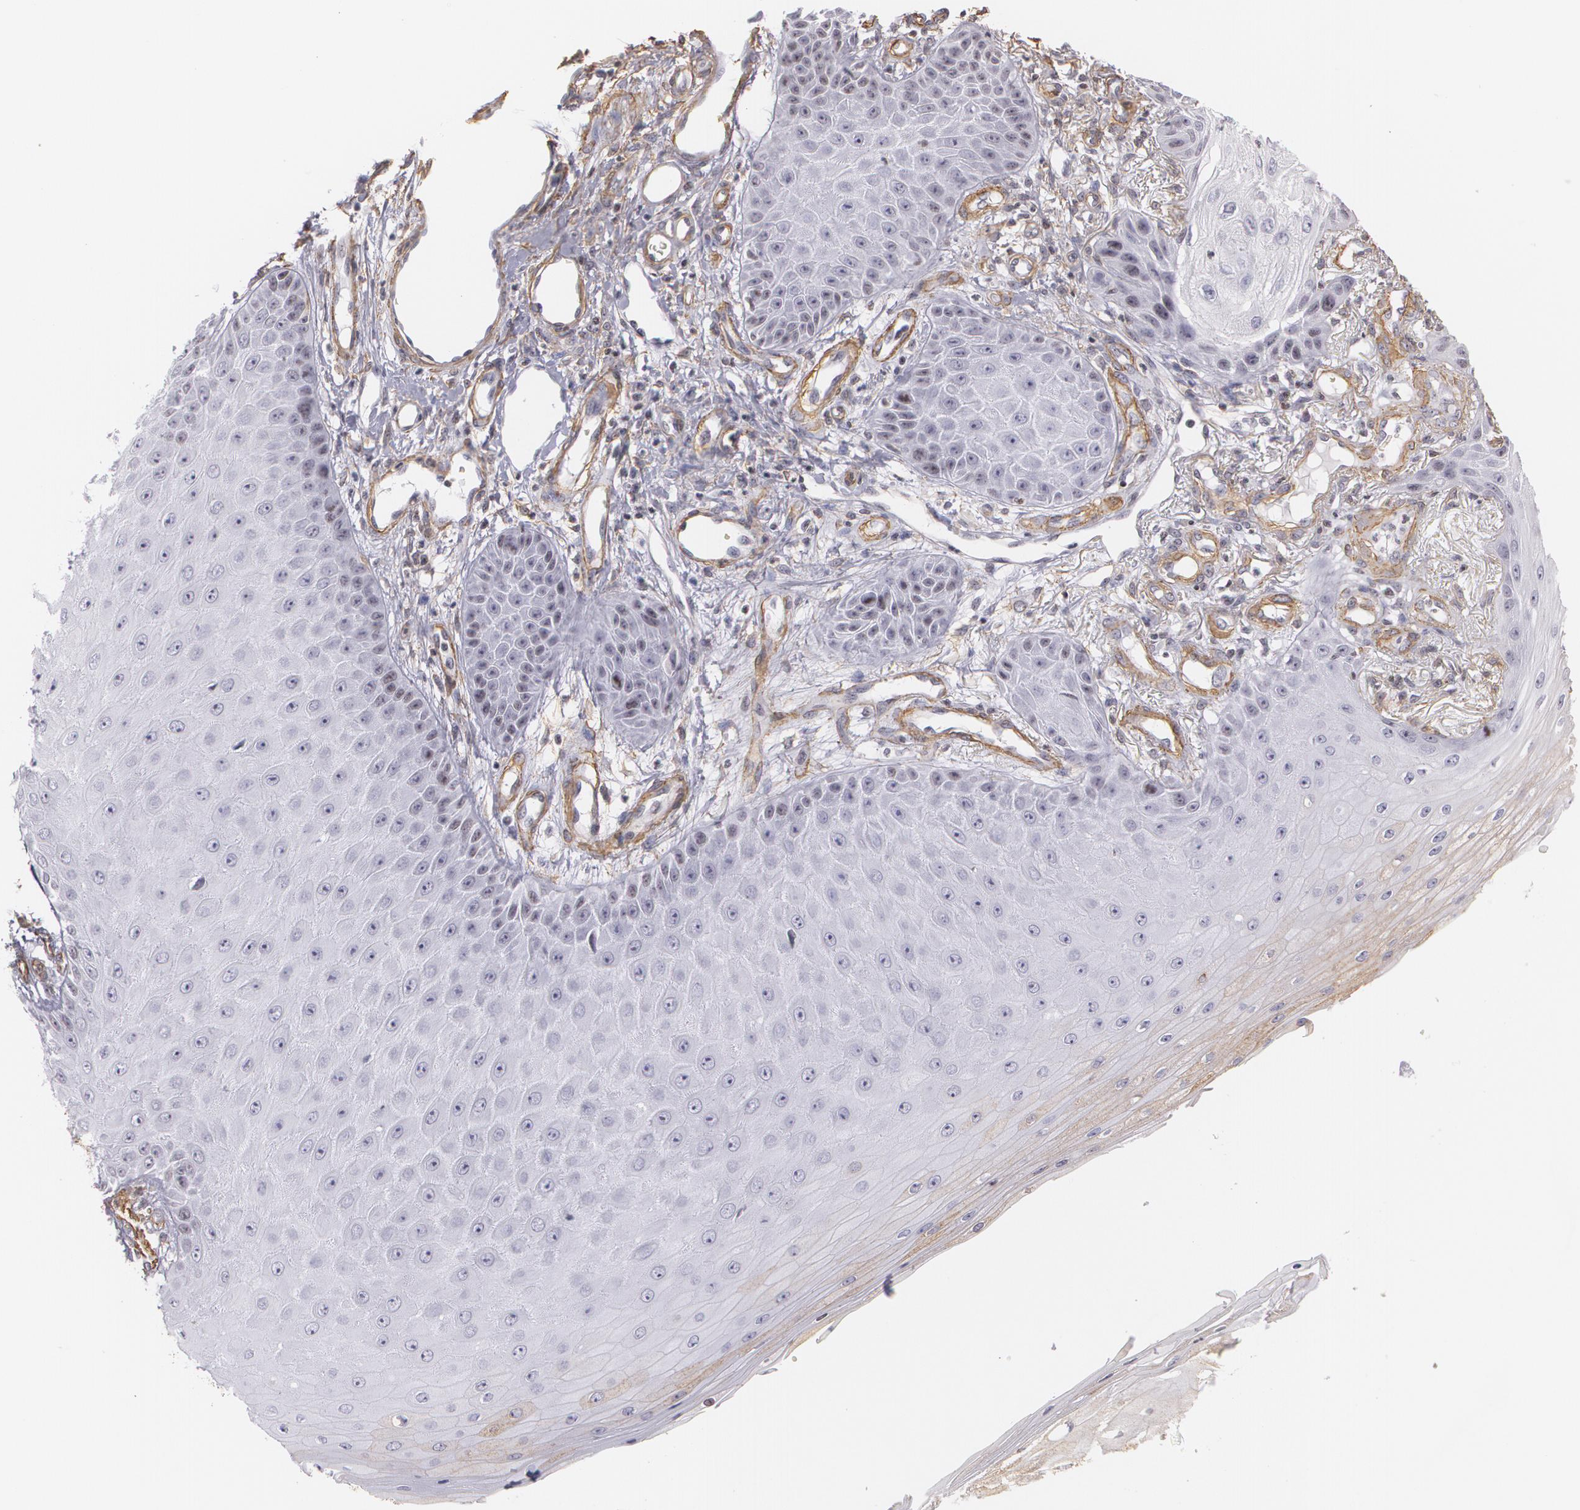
{"staining": {"intensity": "negative", "quantity": "none", "location": "none"}, "tissue": "skin cancer", "cell_type": "Tumor cells", "image_type": "cancer", "snomed": [{"axis": "morphology", "description": "Squamous cell carcinoma, NOS"}, {"axis": "topography", "description": "Skin"}], "caption": "Tumor cells show no significant positivity in skin cancer.", "gene": "VAMP1", "patient": {"sex": "female", "age": 40}}